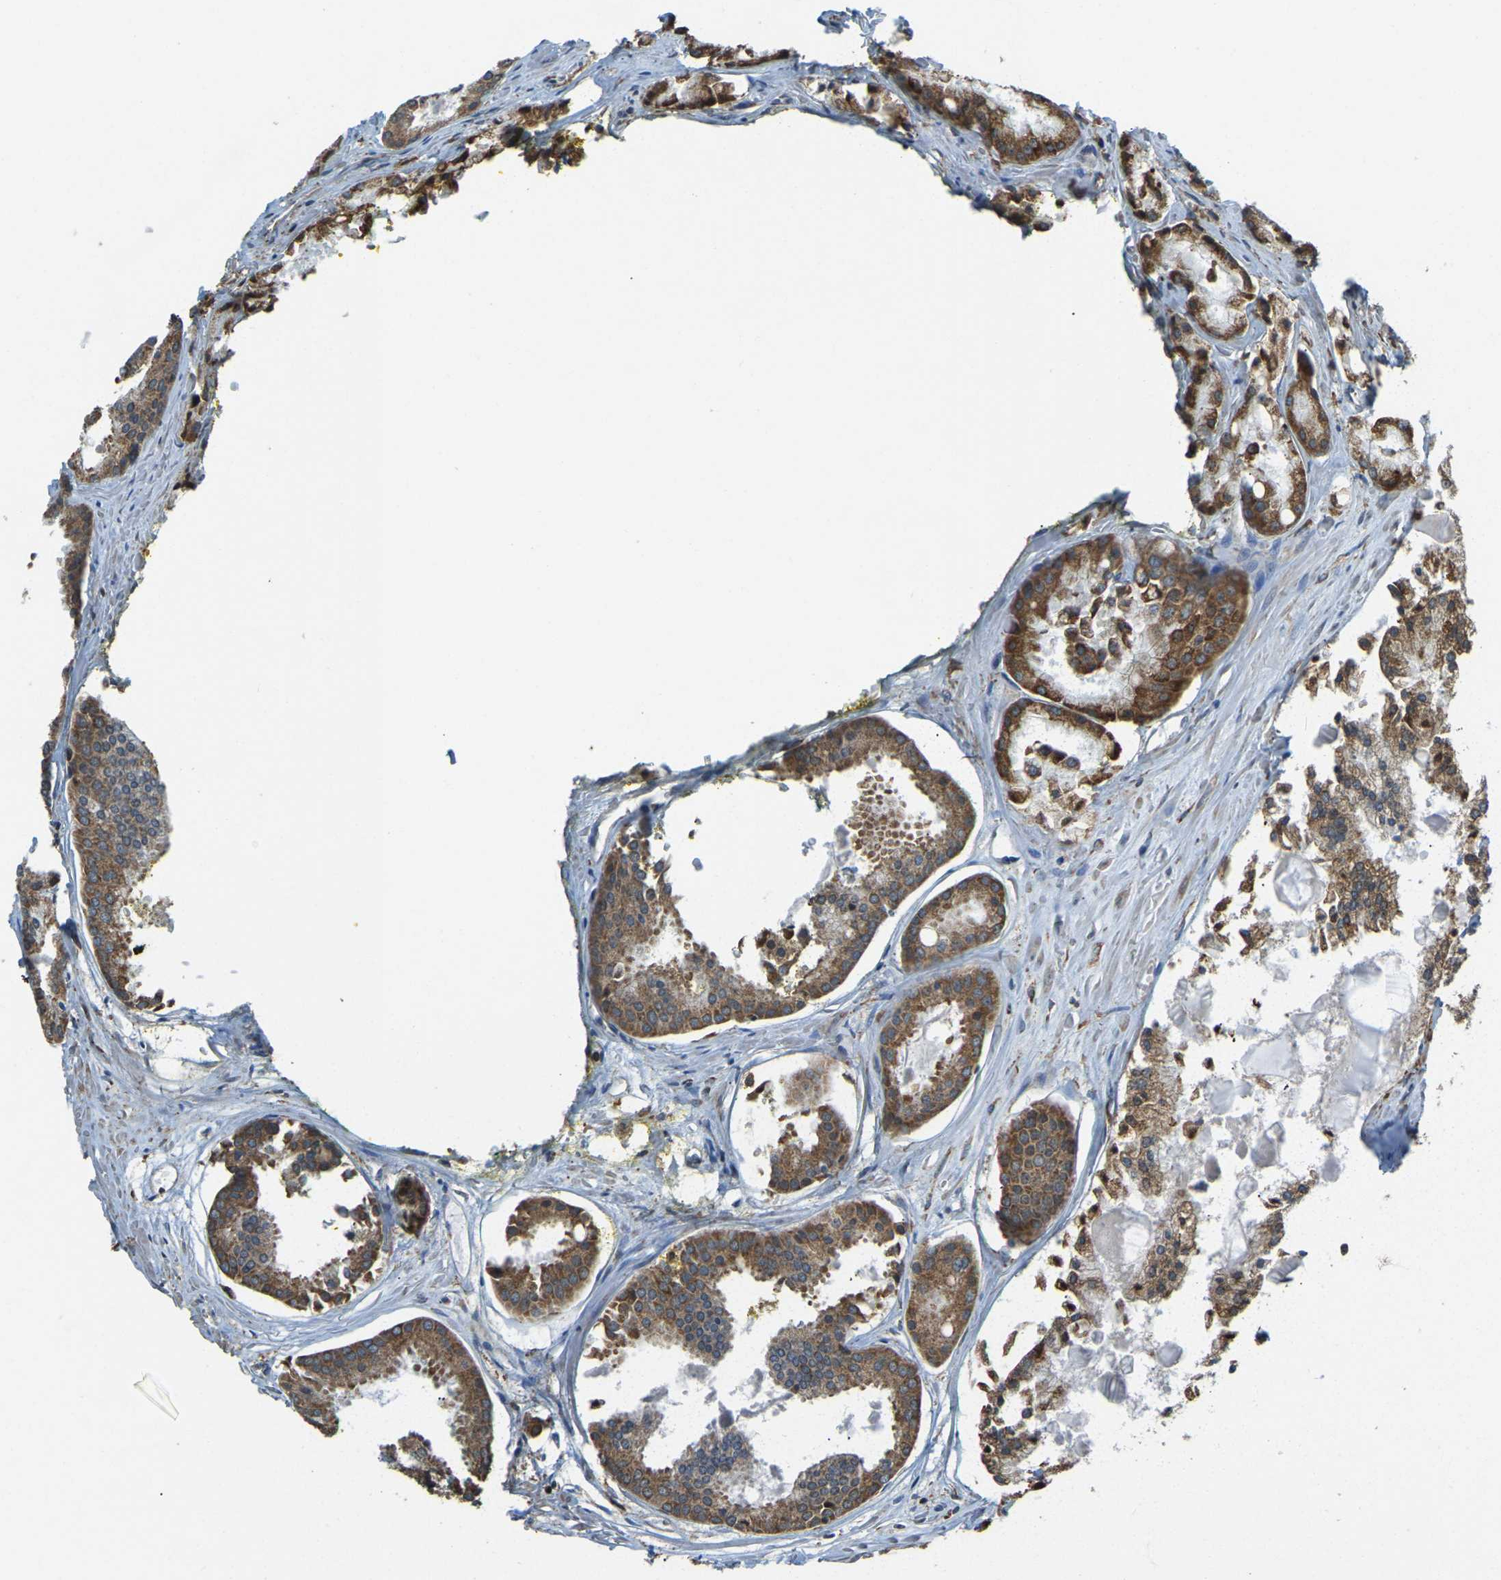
{"staining": {"intensity": "moderate", "quantity": "25%-75%", "location": "cytoplasmic/membranous"}, "tissue": "prostate cancer", "cell_type": "Tumor cells", "image_type": "cancer", "snomed": [{"axis": "morphology", "description": "Adenocarcinoma, Low grade"}, {"axis": "topography", "description": "Prostate"}], "caption": "A medium amount of moderate cytoplasmic/membranous staining is appreciated in approximately 25%-75% of tumor cells in prostate adenocarcinoma (low-grade) tissue.", "gene": "RNF115", "patient": {"sex": "male", "age": 64}}